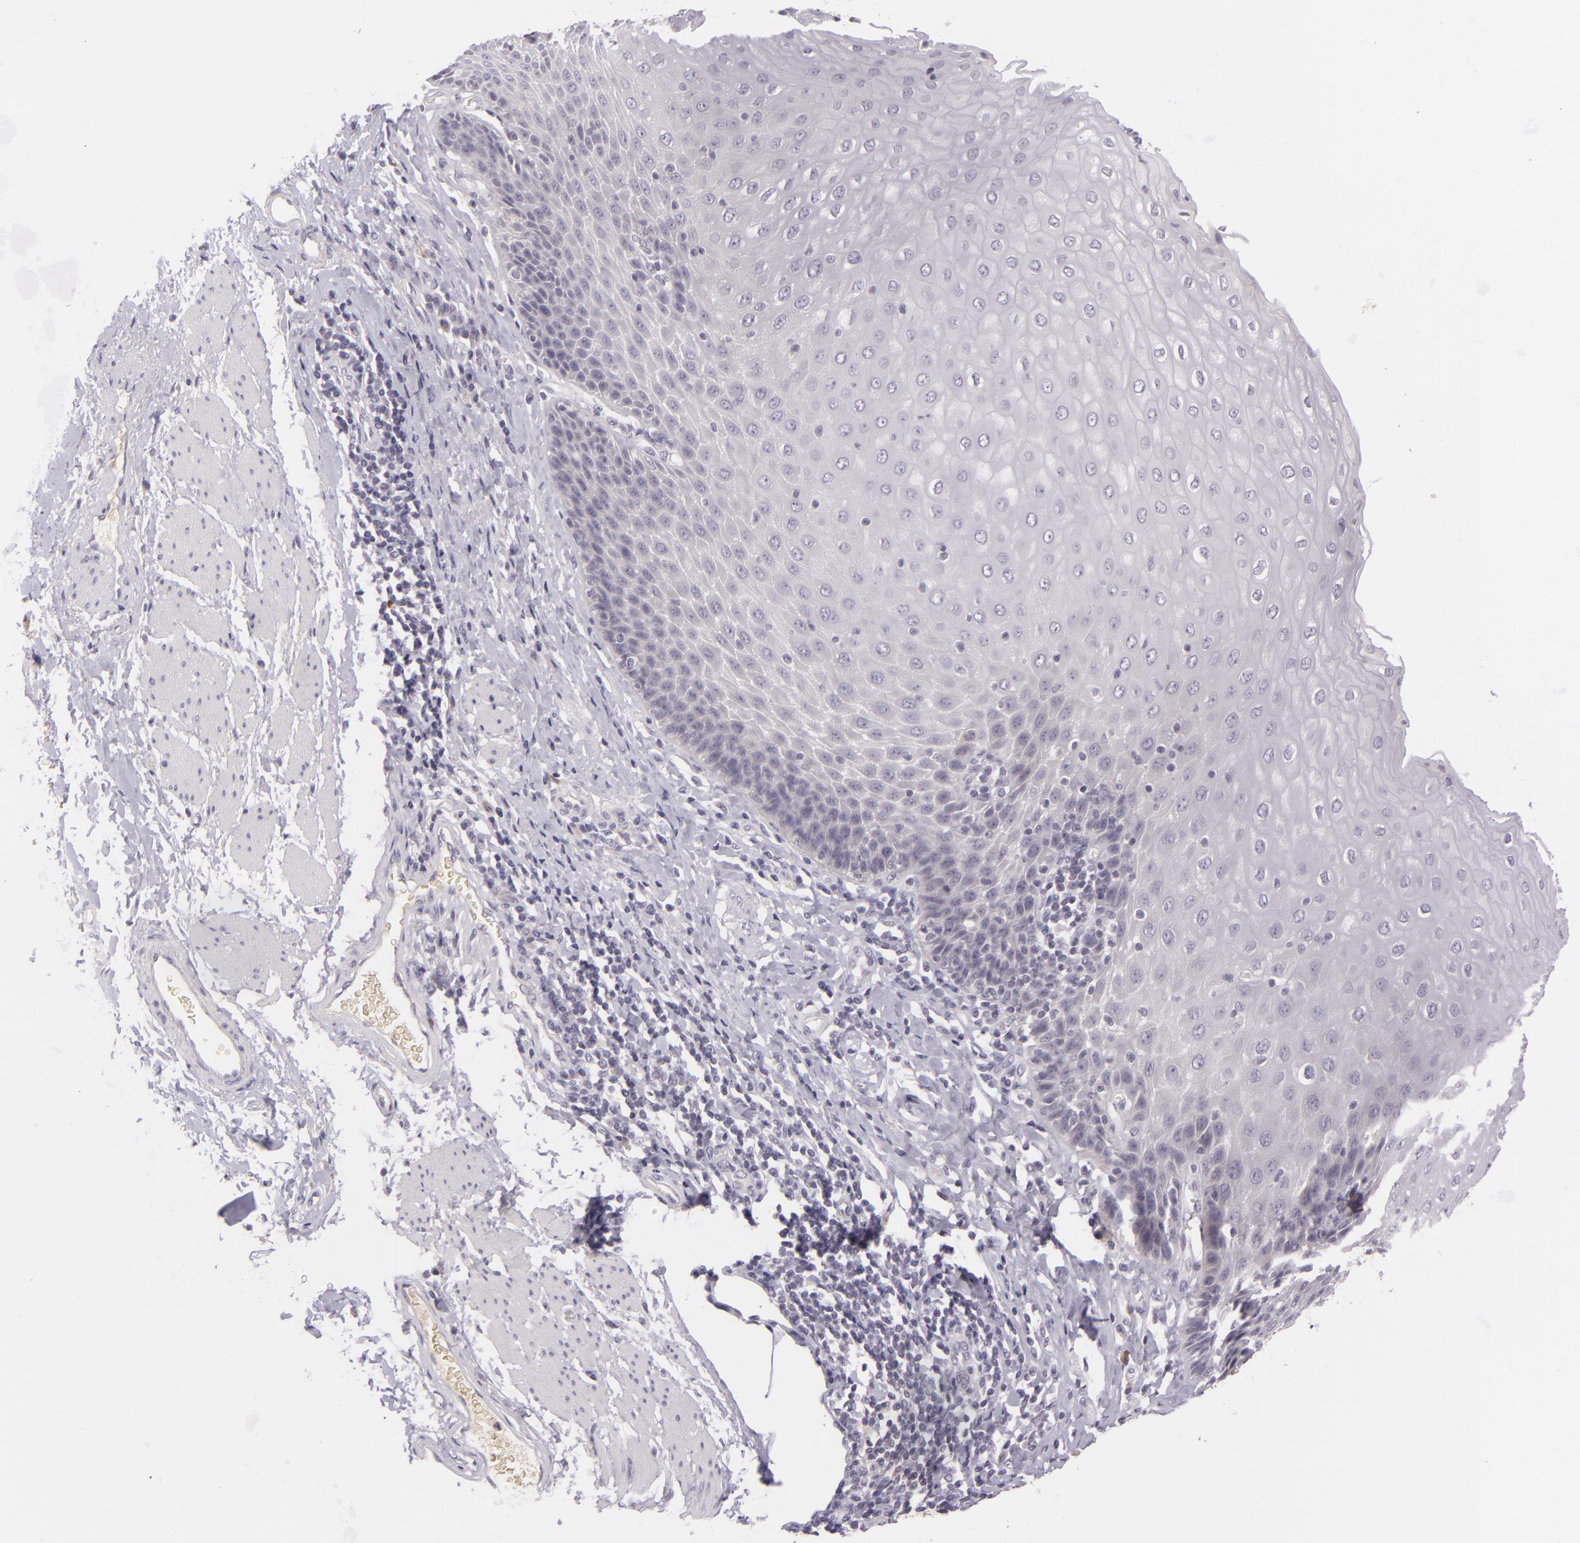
{"staining": {"intensity": "negative", "quantity": "none", "location": "none"}, "tissue": "esophagus", "cell_type": "Squamous epithelial cells", "image_type": "normal", "snomed": [{"axis": "morphology", "description": "Normal tissue, NOS"}, {"axis": "topography", "description": "Esophagus"}], "caption": "An immunohistochemistry (IHC) histopathology image of unremarkable esophagus is shown. There is no staining in squamous epithelial cells of esophagus. (DAB IHC, high magnification).", "gene": "DAG1", "patient": {"sex": "female", "age": 61}}